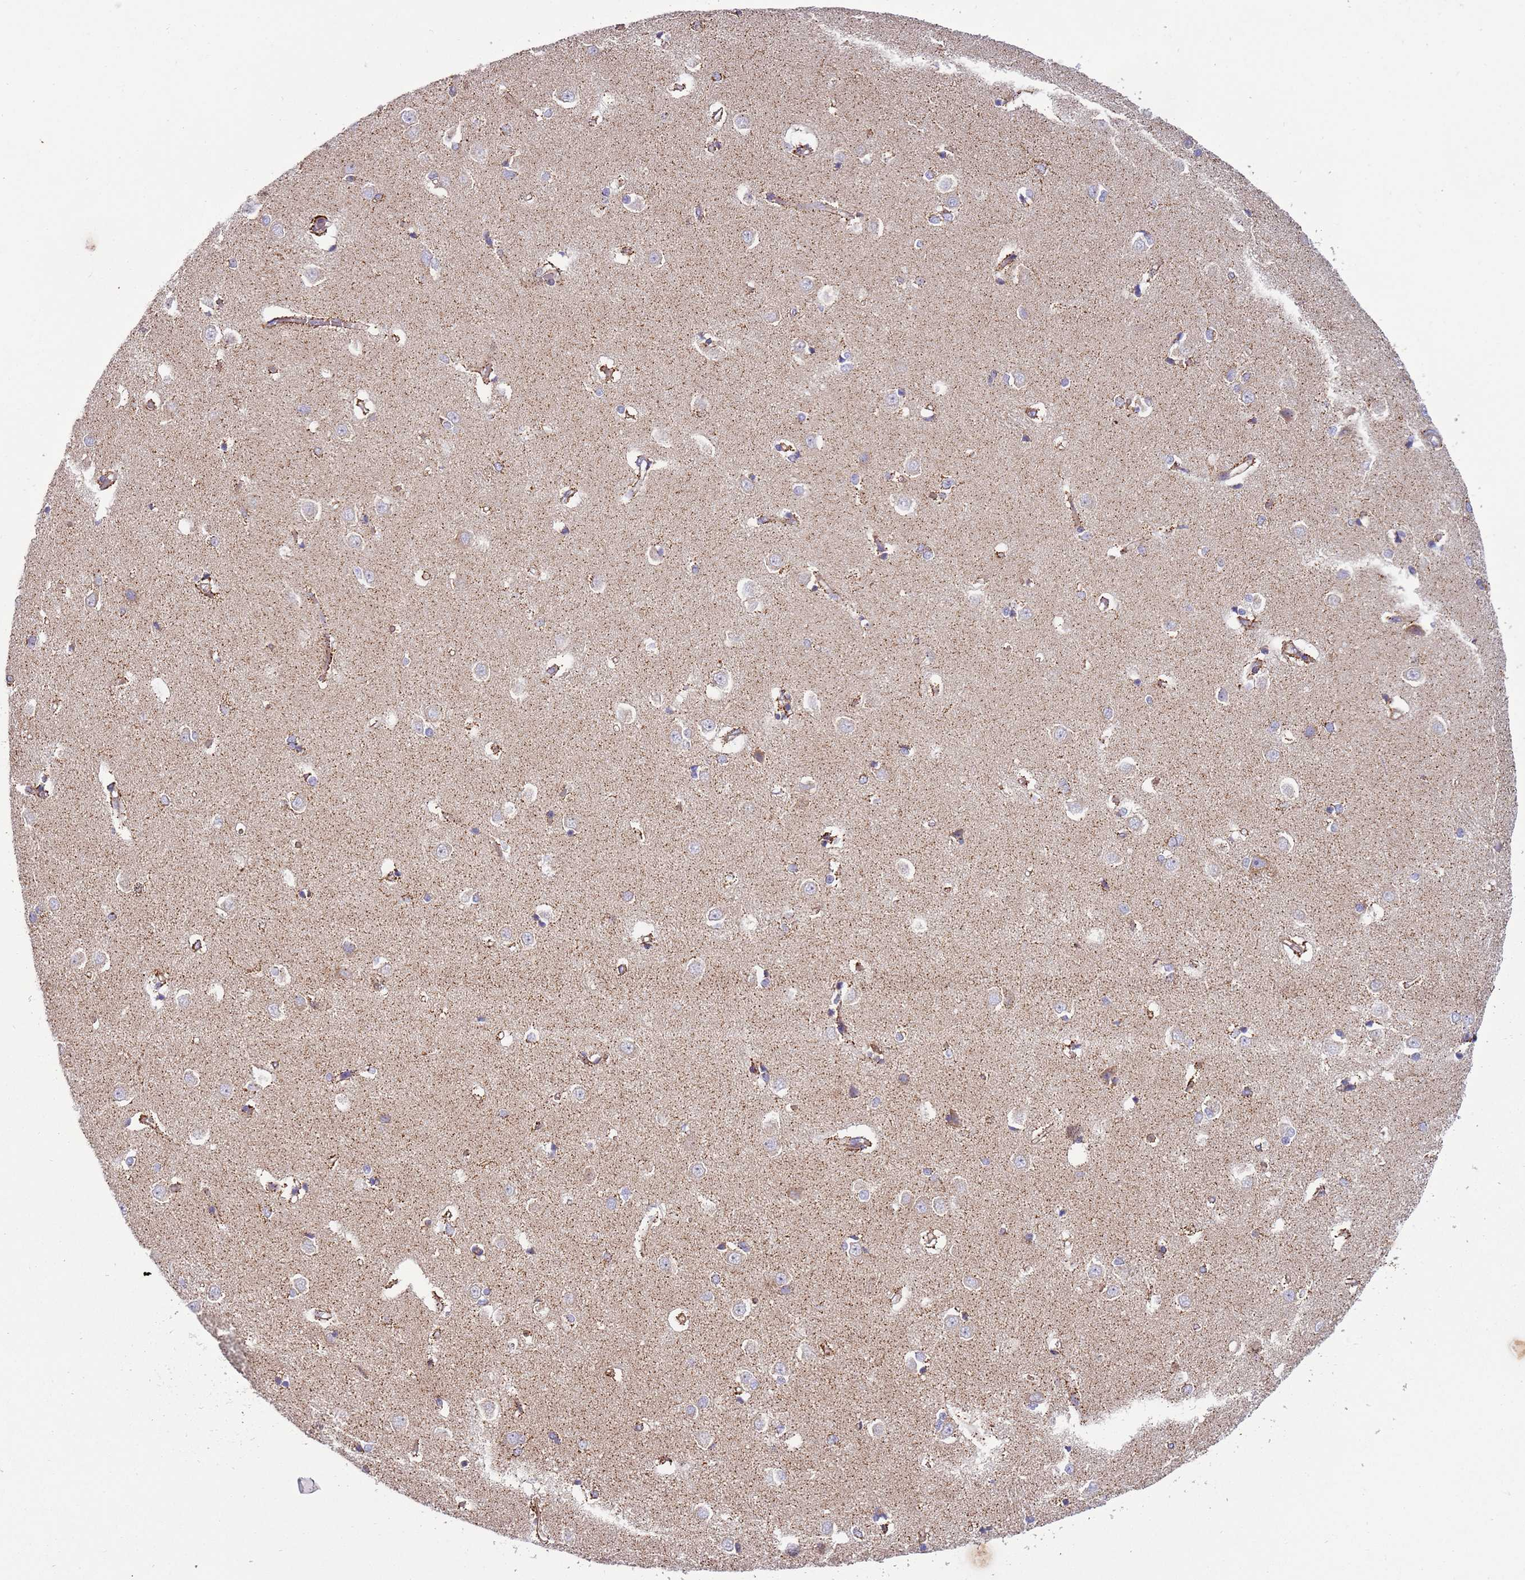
{"staining": {"intensity": "weak", "quantity": "<25%", "location": "cytoplasmic/membranous"}, "tissue": "caudate", "cell_type": "Glial cells", "image_type": "normal", "snomed": [{"axis": "morphology", "description": "Normal tissue, NOS"}, {"axis": "topography", "description": "Lateral ventricle wall"}], "caption": "High power microscopy image of an IHC image of normal caudate, revealing no significant positivity in glial cells.", "gene": "MRPL20", "patient": {"sex": "male", "age": 37}}